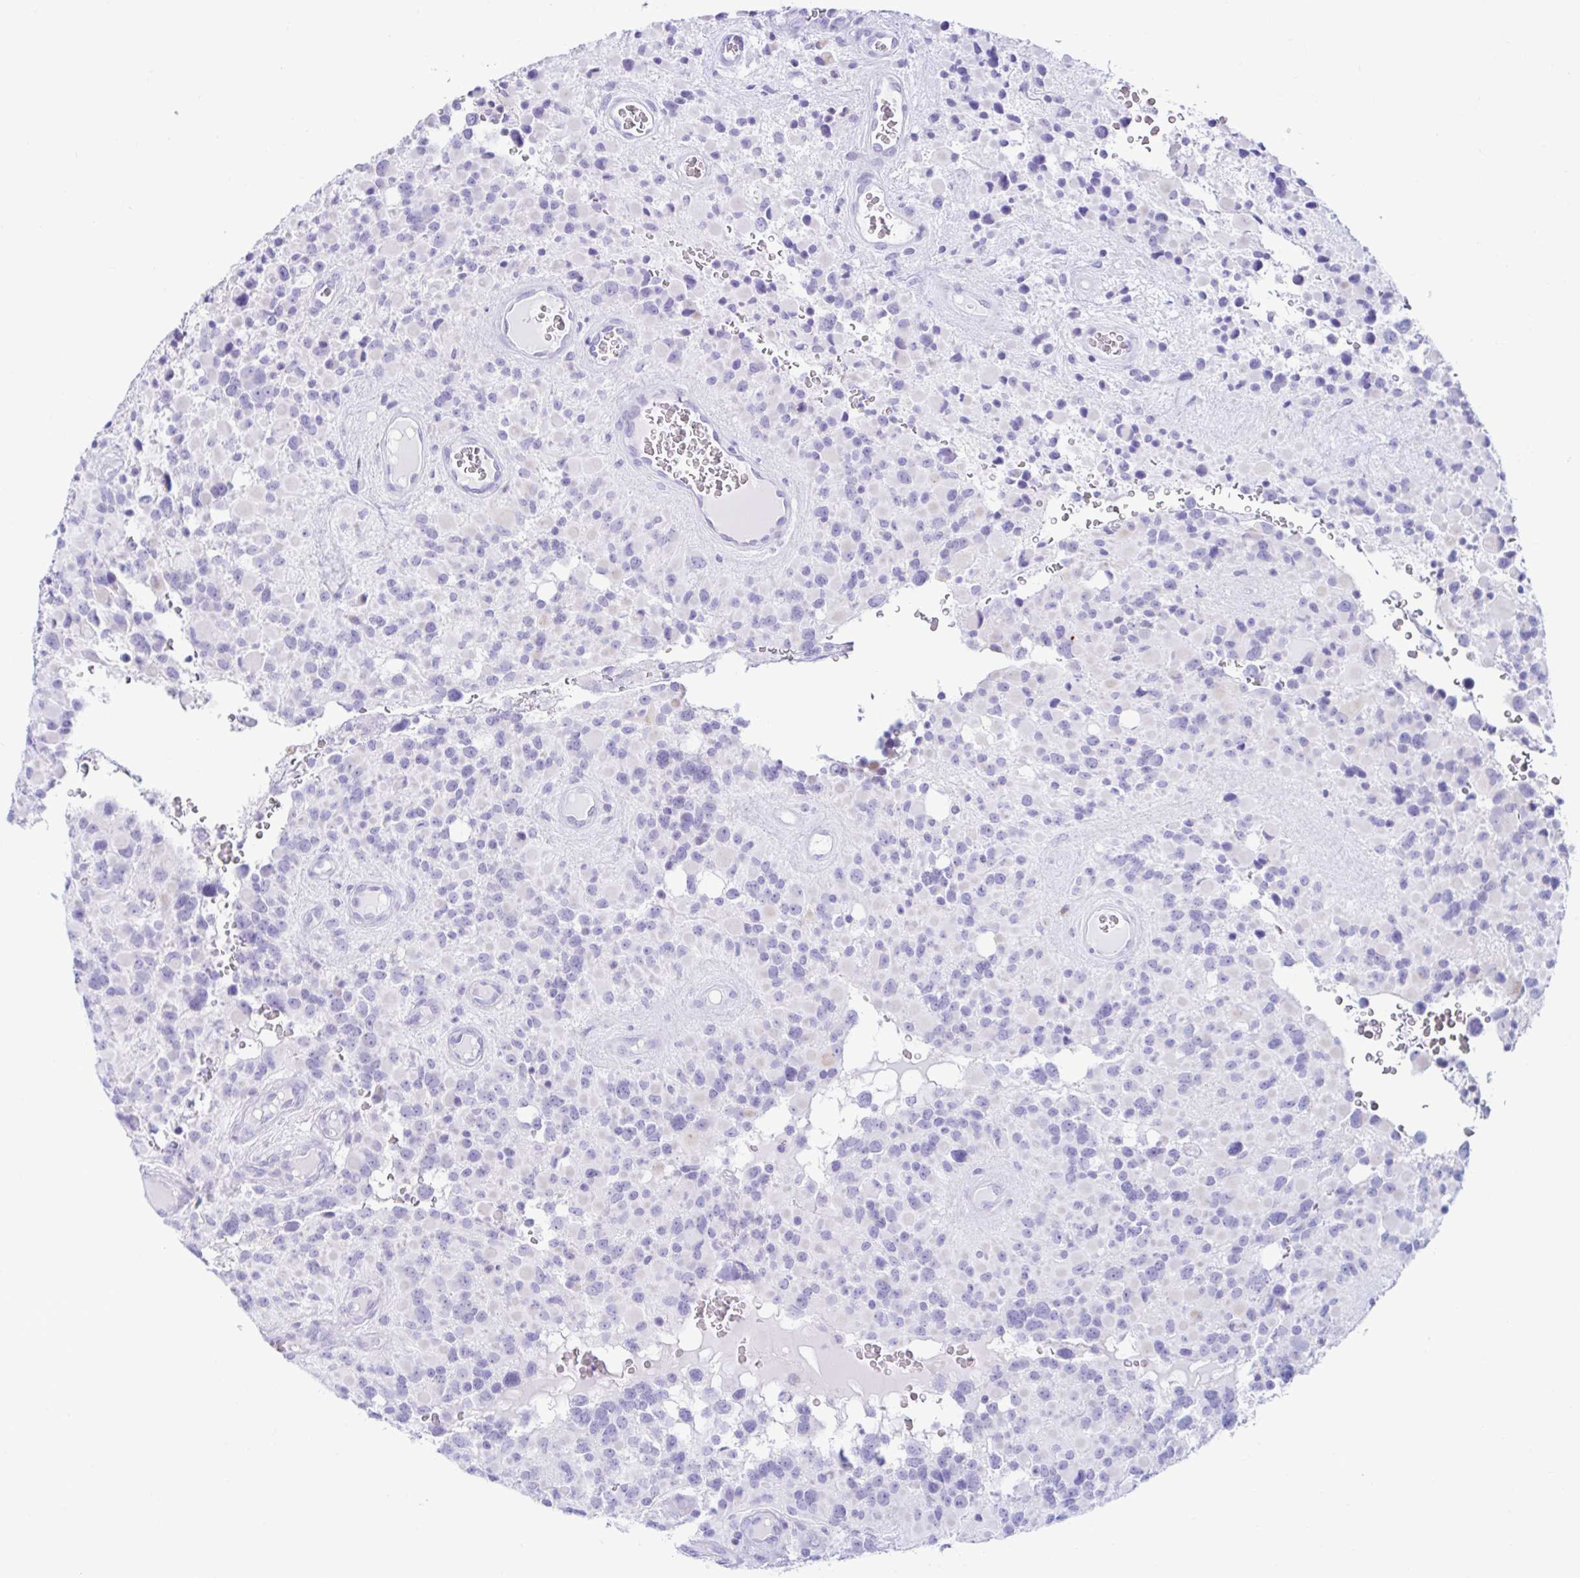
{"staining": {"intensity": "negative", "quantity": "none", "location": "none"}, "tissue": "glioma", "cell_type": "Tumor cells", "image_type": "cancer", "snomed": [{"axis": "morphology", "description": "Glioma, malignant, High grade"}, {"axis": "topography", "description": "Brain"}], "caption": "This is an immunohistochemistry (IHC) image of human malignant glioma (high-grade). There is no positivity in tumor cells.", "gene": "BEST1", "patient": {"sex": "female", "age": 40}}